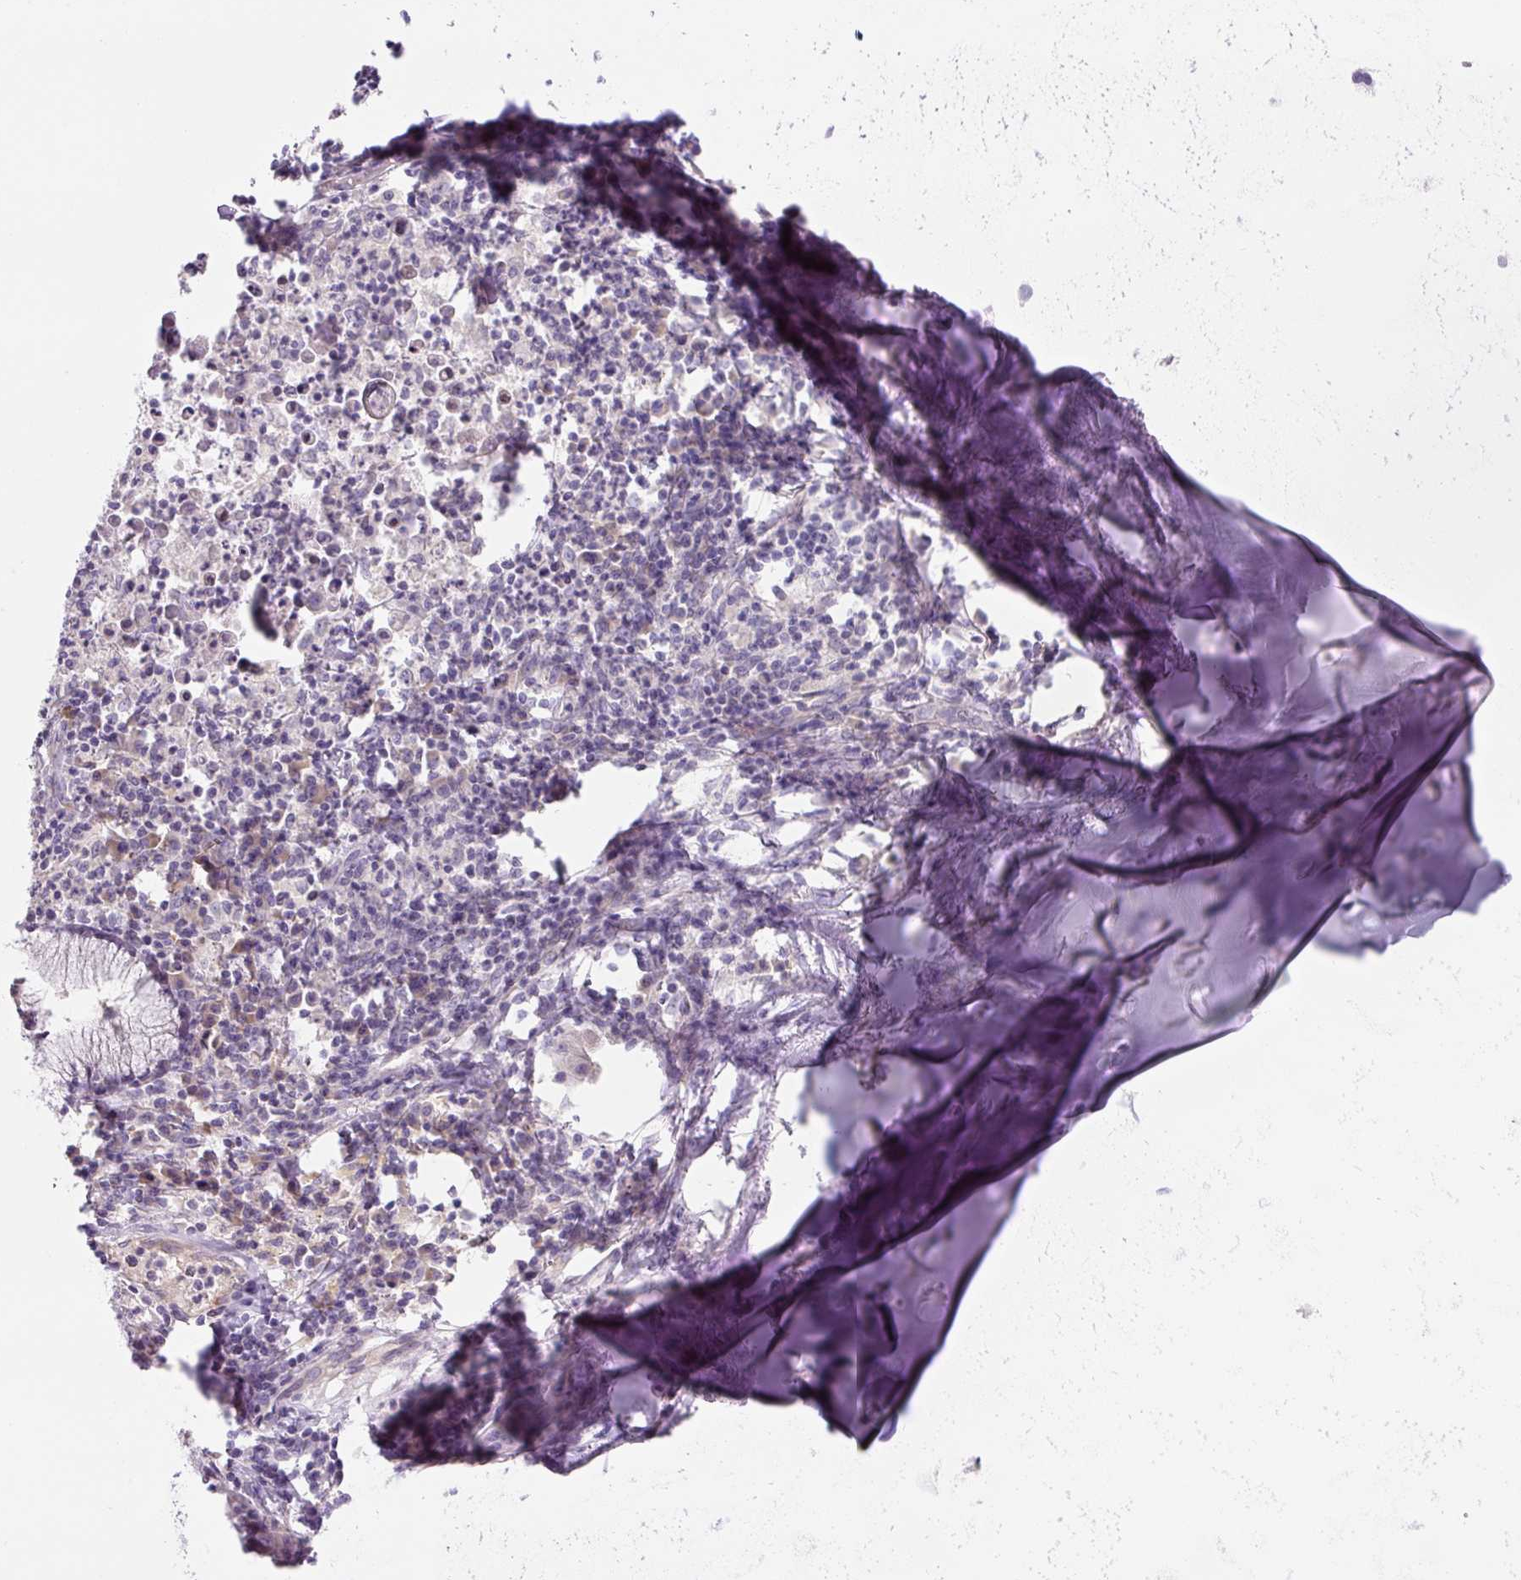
{"staining": {"intensity": "negative", "quantity": "none", "location": "none"}, "tissue": "lung cancer", "cell_type": "Tumor cells", "image_type": "cancer", "snomed": [{"axis": "morphology", "description": "Squamous cell carcinoma, NOS"}, {"axis": "morphology", "description": "Squamous cell carcinoma, metastatic, NOS"}, {"axis": "topography", "description": "Bronchus"}, {"axis": "topography", "description": "Lung"}], "caption": "Immunohistochemical staining of metastatic squamous cell carcinoma (lung) exhibits no significant positivity in tumor cells. The staining was performed using DAB (3,3'-diaminobenzidine) to visualize the protein expression in brown, while the nuclei were stained in blue with hematoxylin (Magnification: 20x).", "gene": "YIF1B", "patient": {"sex": "male", "age": 62}}